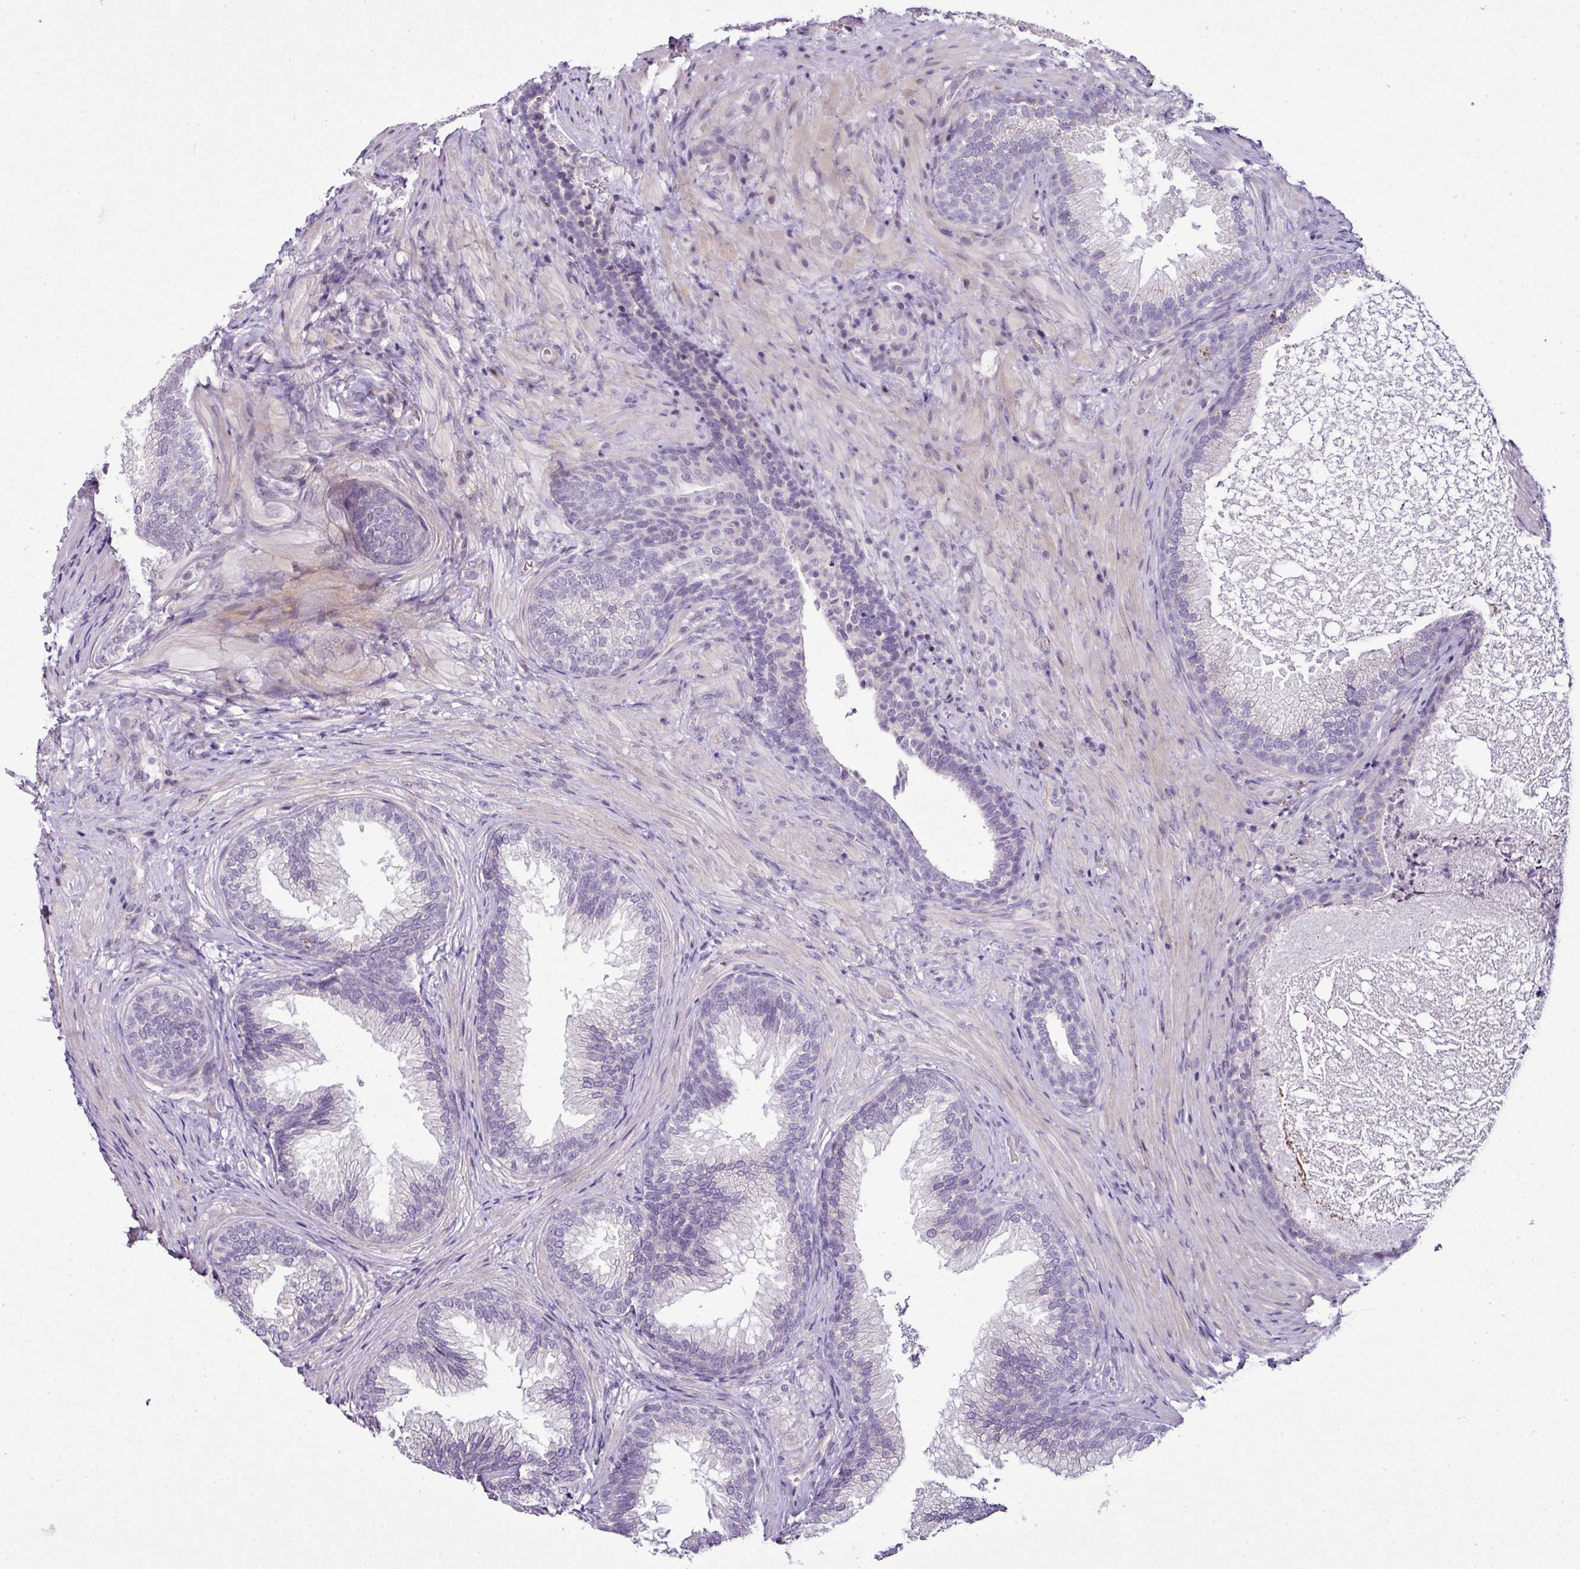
{"staining": {"intensity": "negative", "quantity": "none", "location": "none"}, "tissue": "prostate", "cell_type": "Glandular cells", "image_type": "normal", "snomed": [{"axis": "morphology", "description": "Normal tissue, NOS"}, {"axis": "topography", "description": "Prostate"}], "caption": "Protein analysis of benign prostate displays no significant staining in glandular cells.", "gene": "TEX30", "patient": {"sex": "male", "age": 76}}